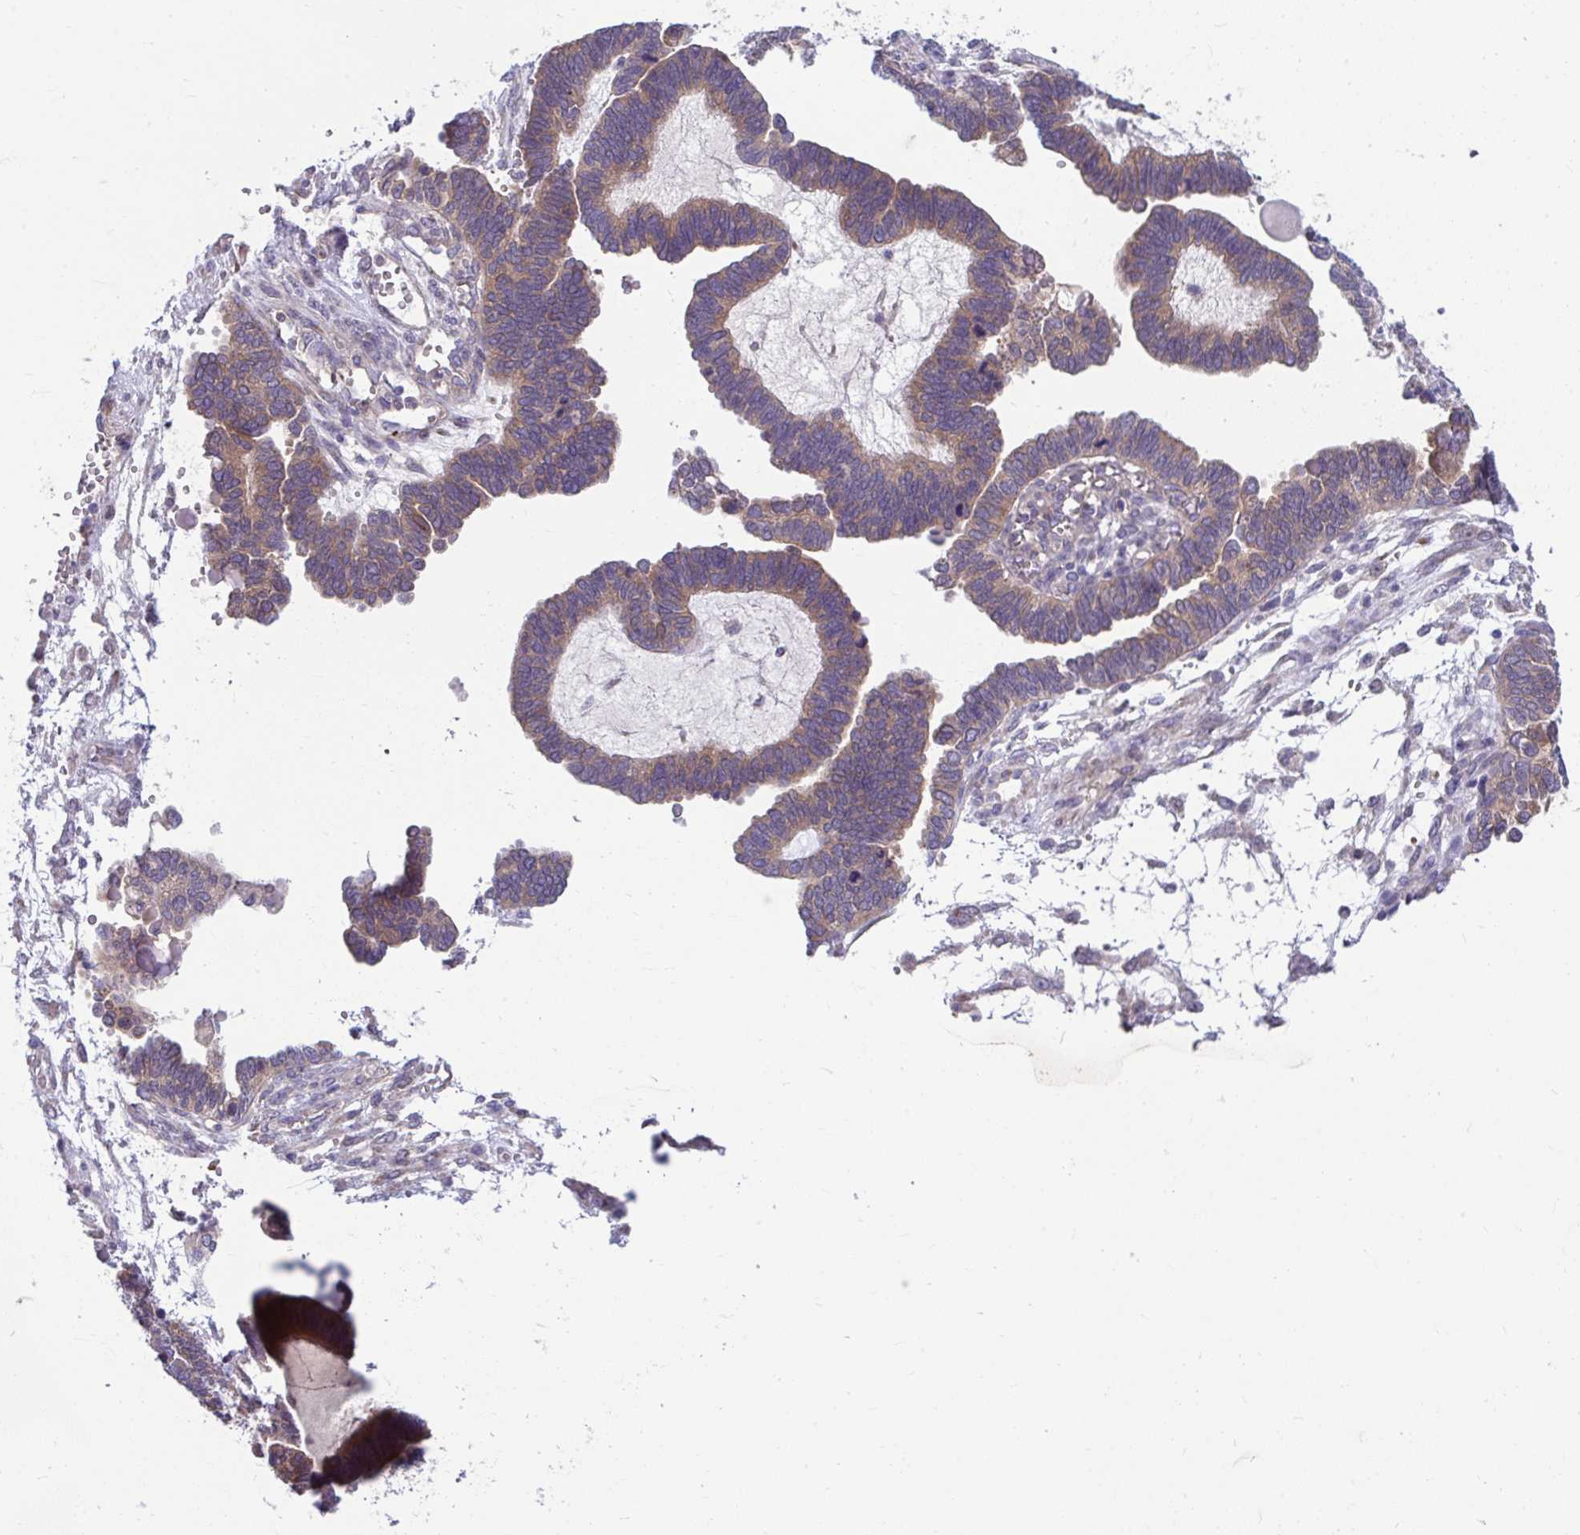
{"staining": {"intensity": "weak", "quantity": ">75%", "location": "cytoplasmic/membranous"}, "tissue": "ovarian cancer", "cell_type": "Tumor cells", "image_type": "cancer", "snomed": [{"axis": "morphology", "description": "Cystadenocarcinoma, serous, NOS"}, {"axis": "topography", "description": "Ovary"}], "caption": "Immunohistochemical staining of human ovarian cancer shows low levels of weak cytoplasmic/membranous protein expression in about >75% of tumor cells. The protein is stained brown, and the nuclei are stained in blue (DAB (3,3'-diaminobenzidine) IHC with brightfield microscopy, high magnification).", "gene": "PCDHB7", "patient": {"sex": "female", "age": 51}}